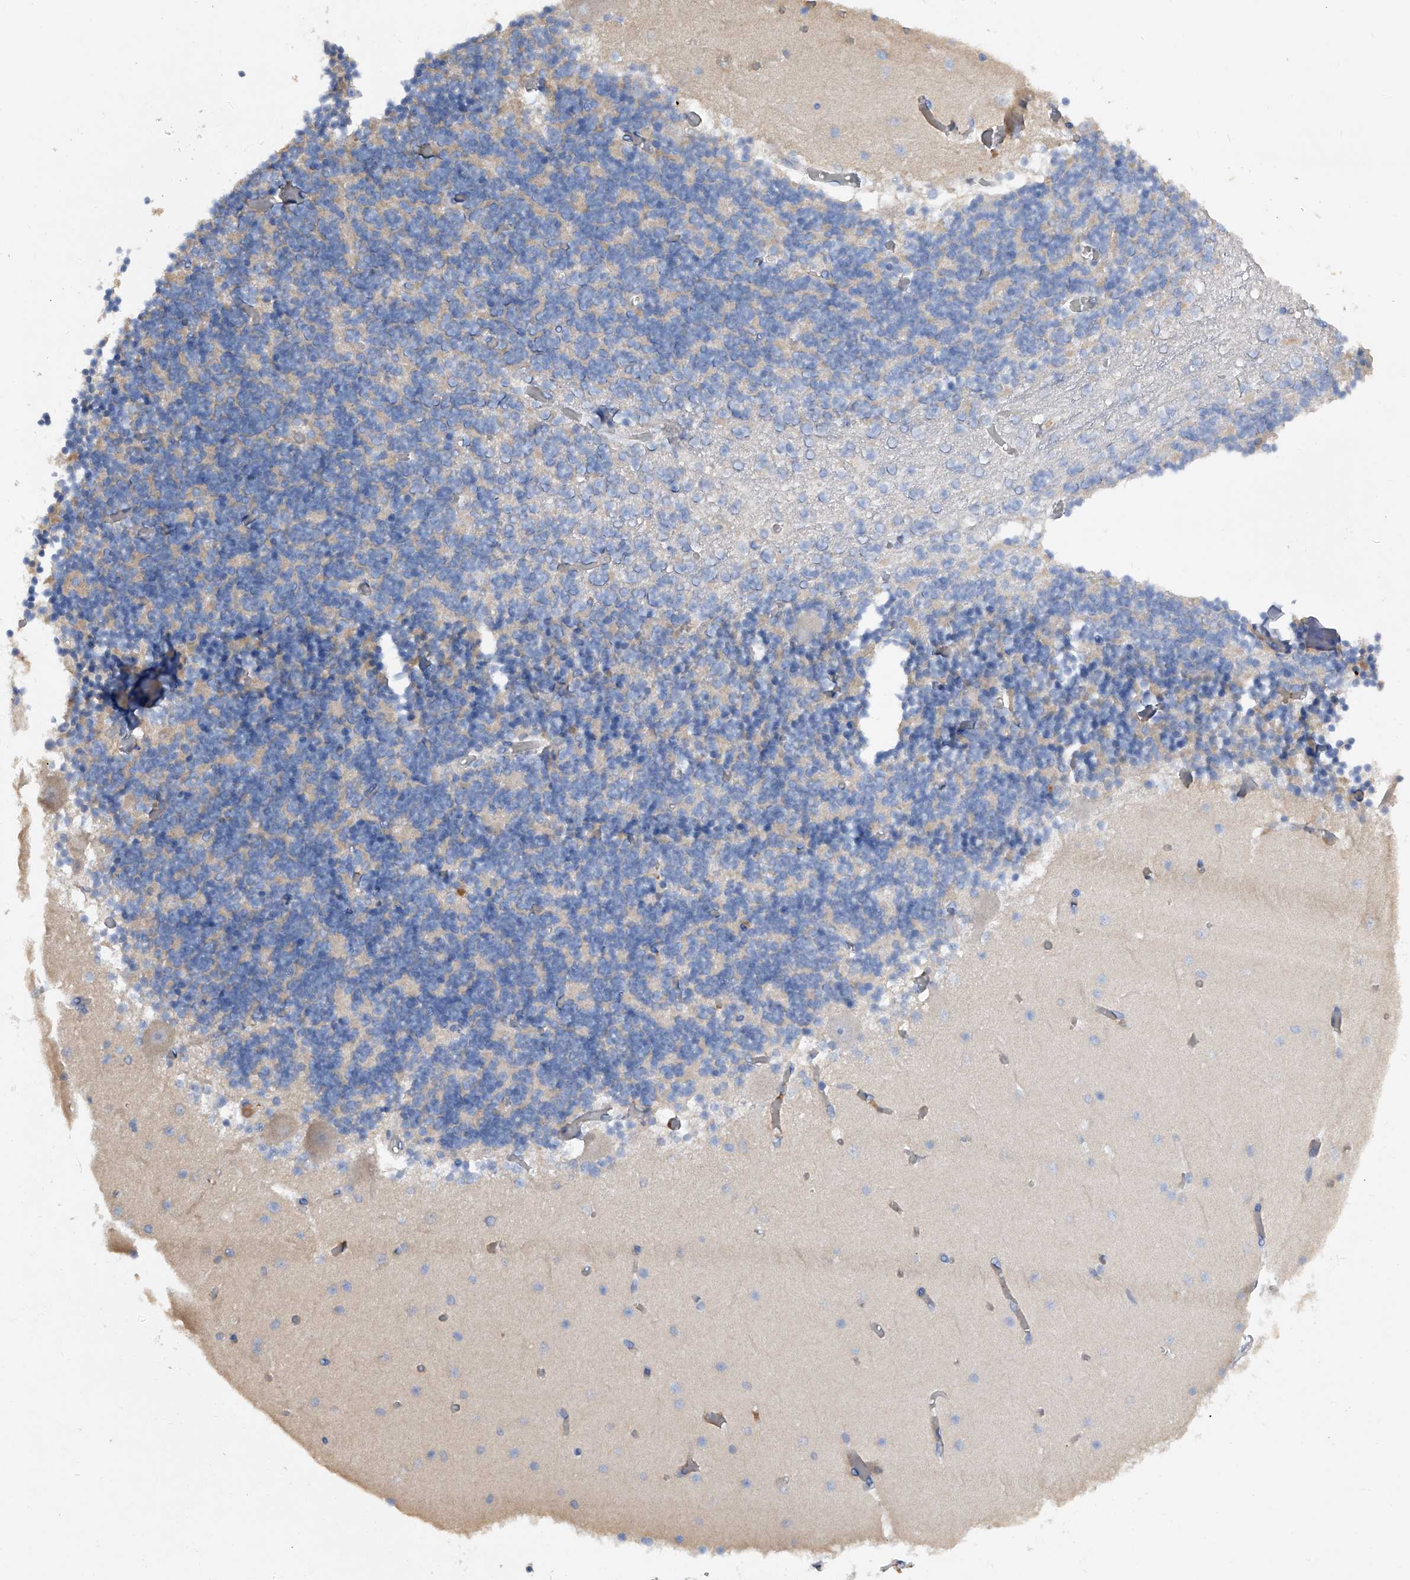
{"staining": {"intensity": "negative", "quantity": "none", "location": "none"}, "tissue": "cerebellum", "cell_type": "Cells in granular layer", "image_type": "normal", "snomed": [{"axis": "morphology", "description": "Normal tissue, NOS"}, {"axis": "topography", "description": "Cerebellum"}], "caption": "This is an IHC micrograph of unremarkable human cerebellum. There is no expression in cells in granular layer.", "gene": "RWDD2A", "patient": {"sex": "female", "age": 28}}